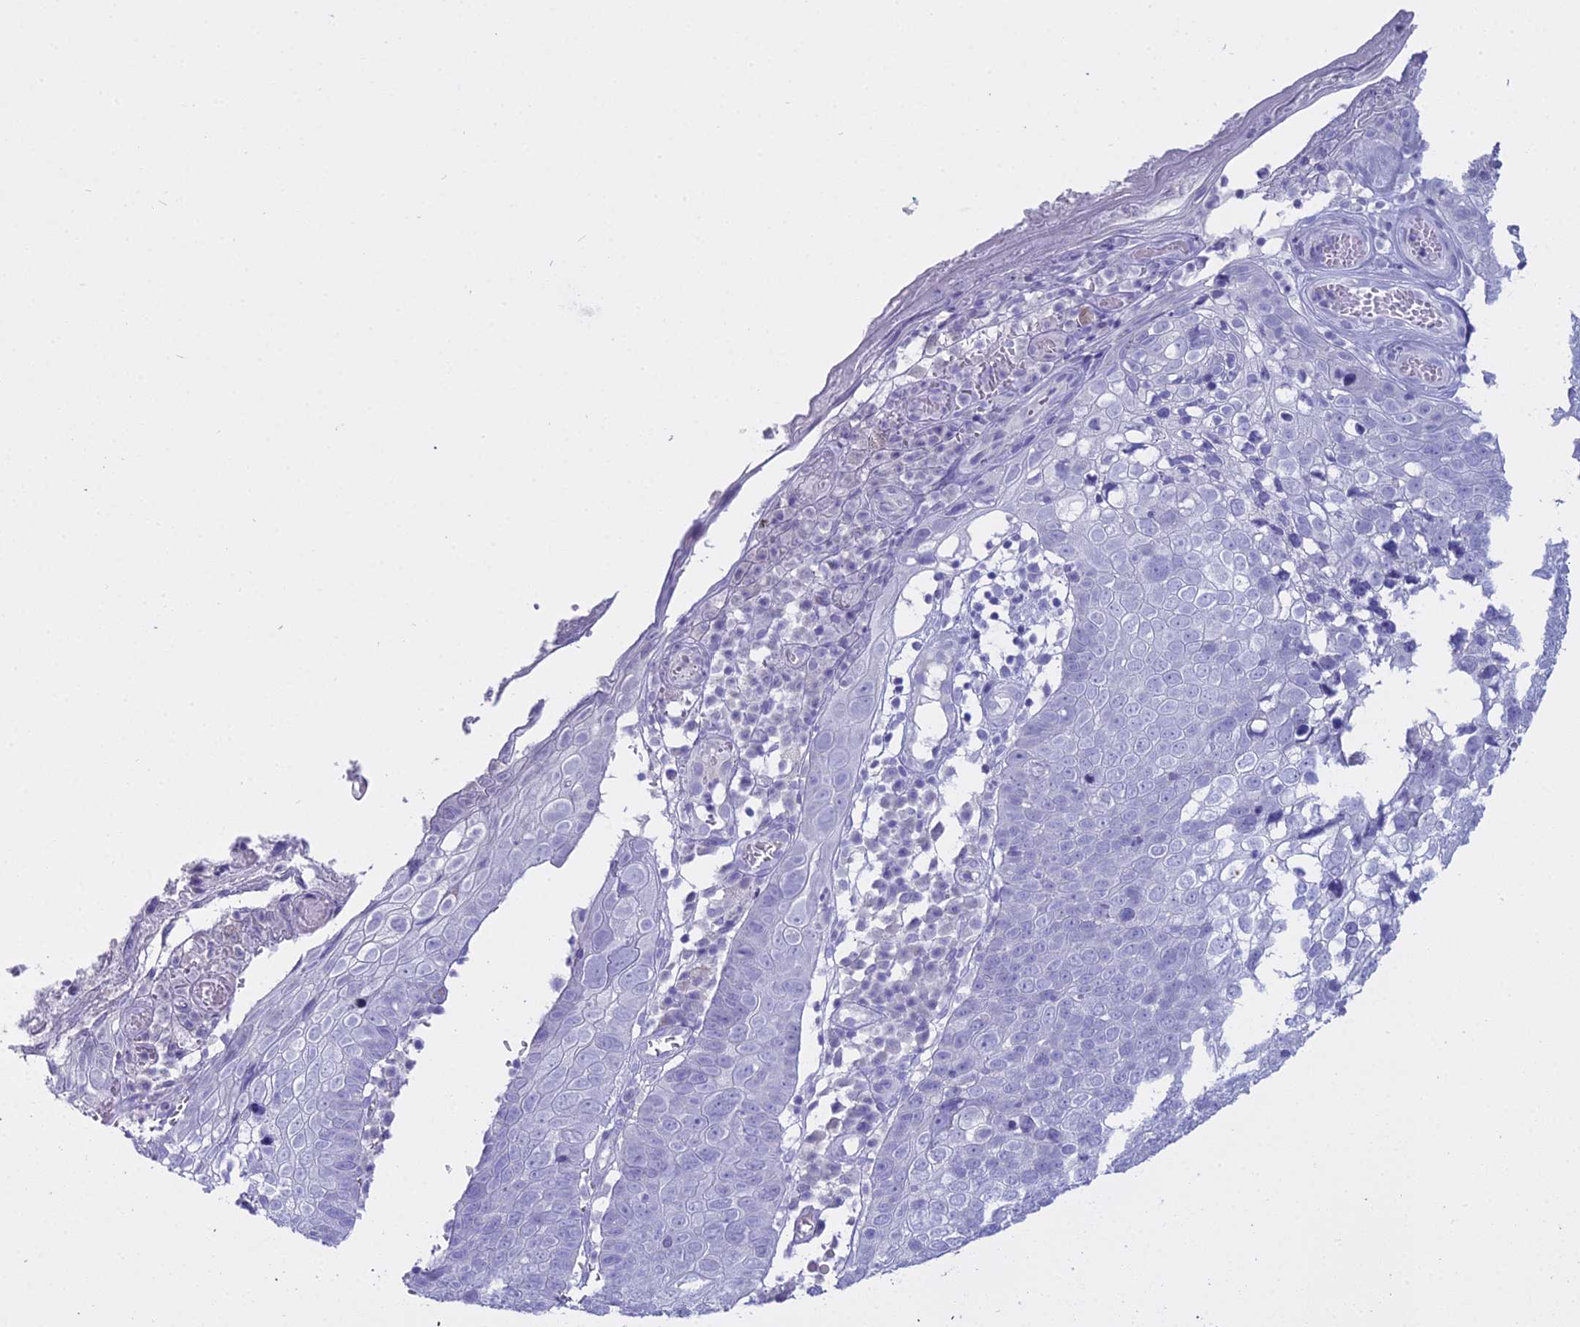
{"staining": {"intensity": "negative", "quantity": "none", "location": "none"}, "tissue": "skin cancer", "cell_type": "Tumor cells", "image_type": "cancer", "snomed": [{"axis": "morphology", "description": "Squamous cell carcinoma, NOS"}, {"axis": "topography", "description": "Skin"}], "caption": "A micrograph of skin squamous cell carcinoma stained for a protein shows no brown staining in tumor cells. (DAB (3,3'-diaminobenzidine) immunohistochemistry visualized using brightfield microscopy, high magnification).", "gene": "ALPP", "patient": {"sex": "male", "age": 71}}